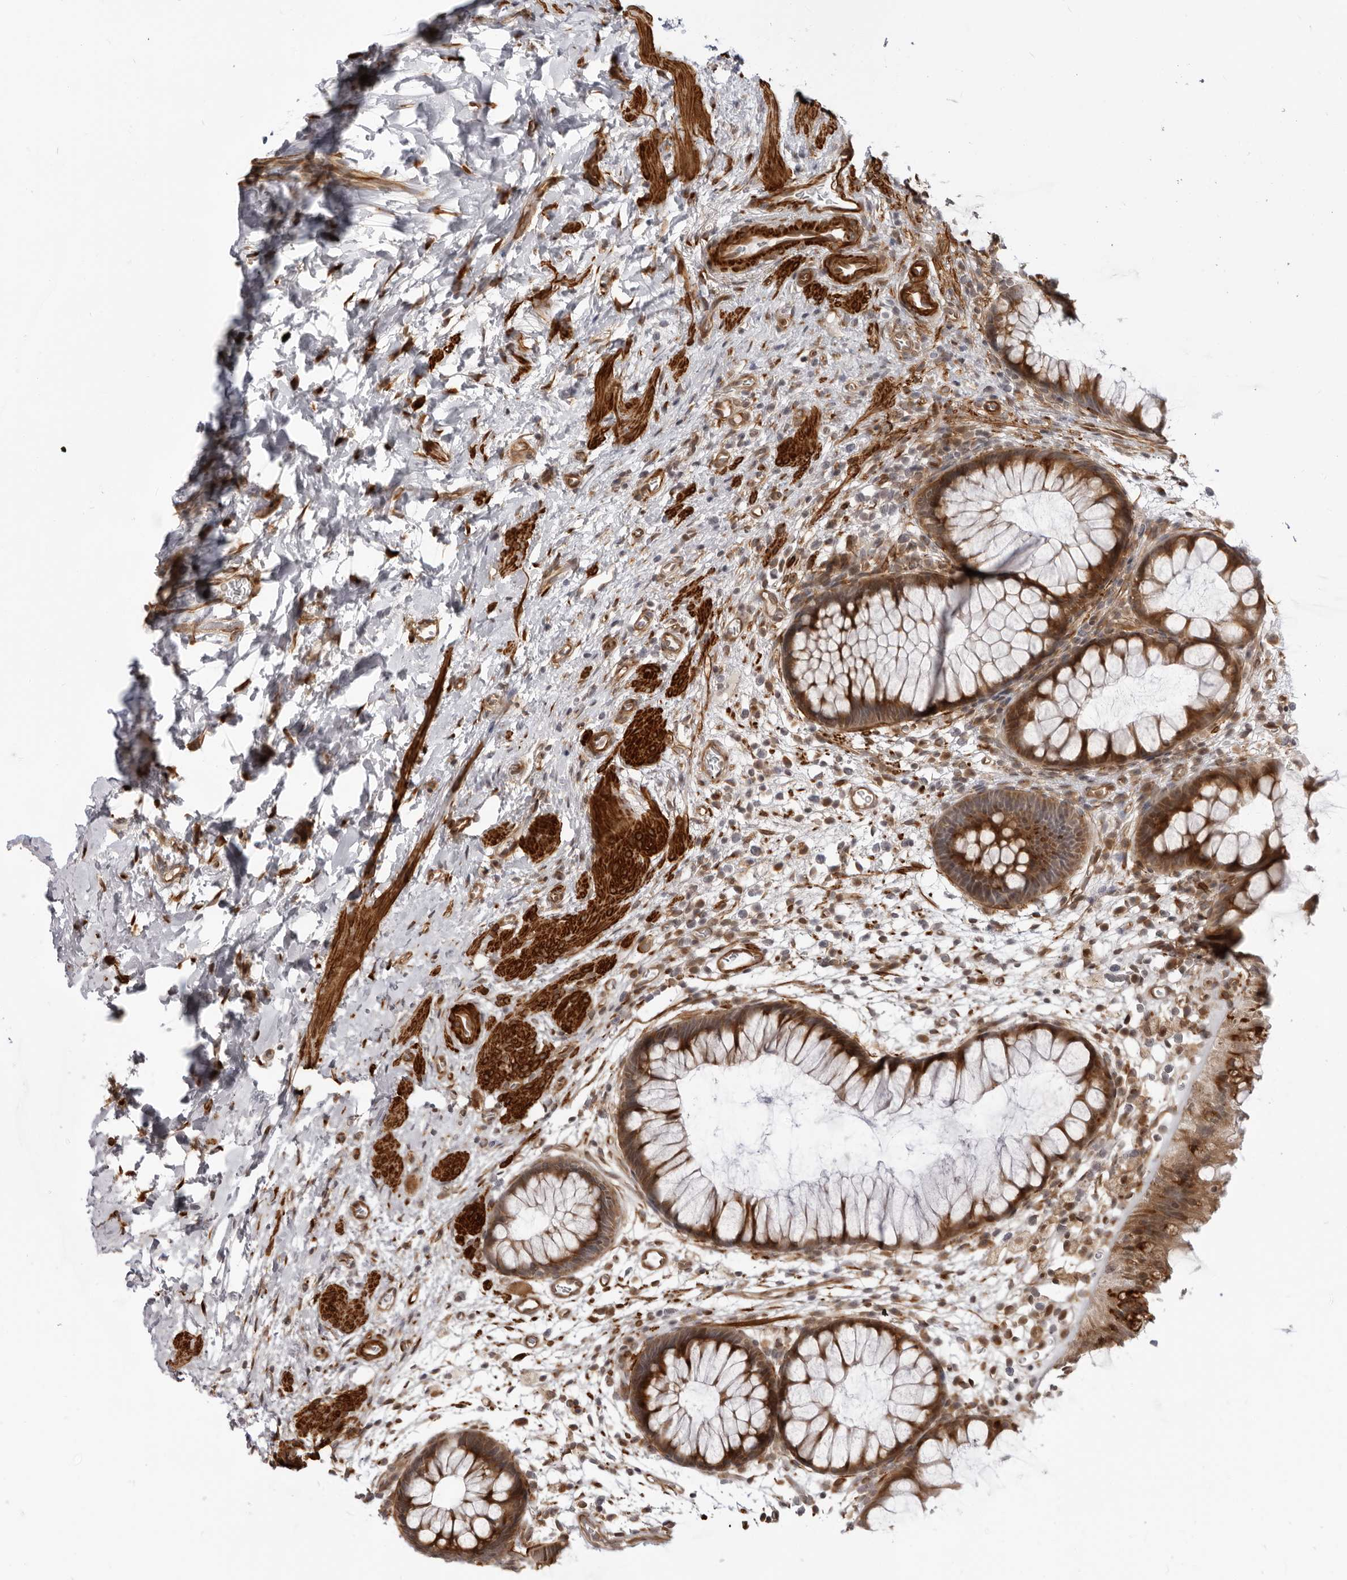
{"staining": {"intensity": "strong", "quantity": ">75%", "location": "cytoplasmic/membranous"}, "tissue": "colon", "cell_type": "Endothelial cells", "image_type": "normal", "snomed": [{"axis": "morphology", "description": "Normal tissue, NOS"}, {"axis": "topography", "description": "Colon"}], "caption": "Immunohistochemistry (IHC) staining of unremarkable colon, which displays high levels of strong cytoplasmic/membranous positivity in about >75% of endothelial cells indicating strong cytoplasmic/membranous protein positivity. The staining was performed using DAB (brown) for protein detection and nuclei were counterstained in hematoxylin (blue).", "gene": "SRGAP2", "patient": {"sex": "female", "age": 62}}